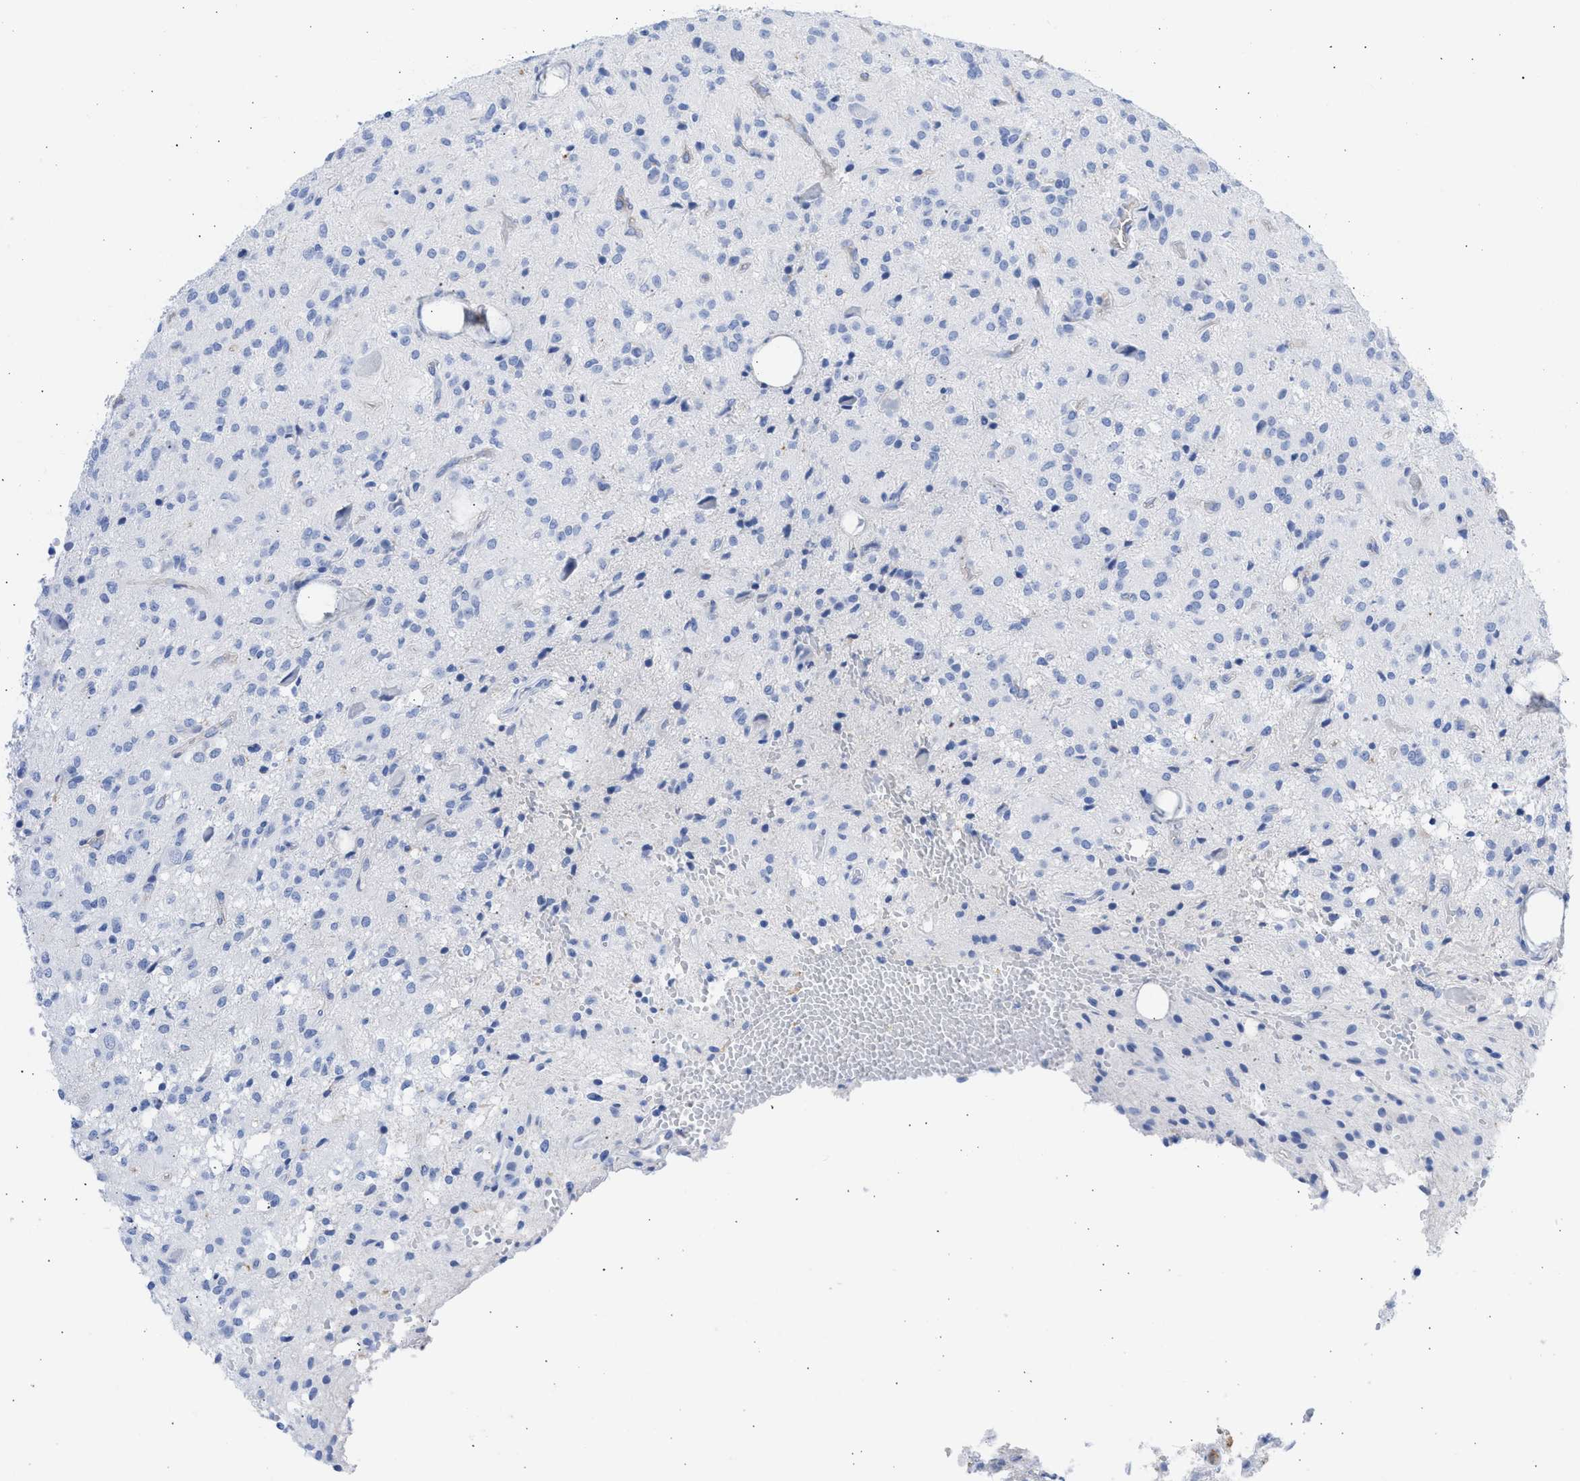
{"staining": {"intensity": "negative", "quantity": "none", "location": "none"}, "tissue": "glioma", "cell_type": "Tumor cells", "image_type": "cancer", "snomed": [{"axis": "morphology", "description": "Glioma, malignant, High grade"}, {"axis": "topography", "description": "Brain"}], "caption": "Immunohistochemical staining of human malignant glioma (high-grade) exhibits no significant positivity in tumor cells. (DAB (3,3'-diaminobenzidine) immunohistochemistry (IHC), high magnification).", "gene": "RSPH1", "patient": {"sex": "female", "age": 59}}